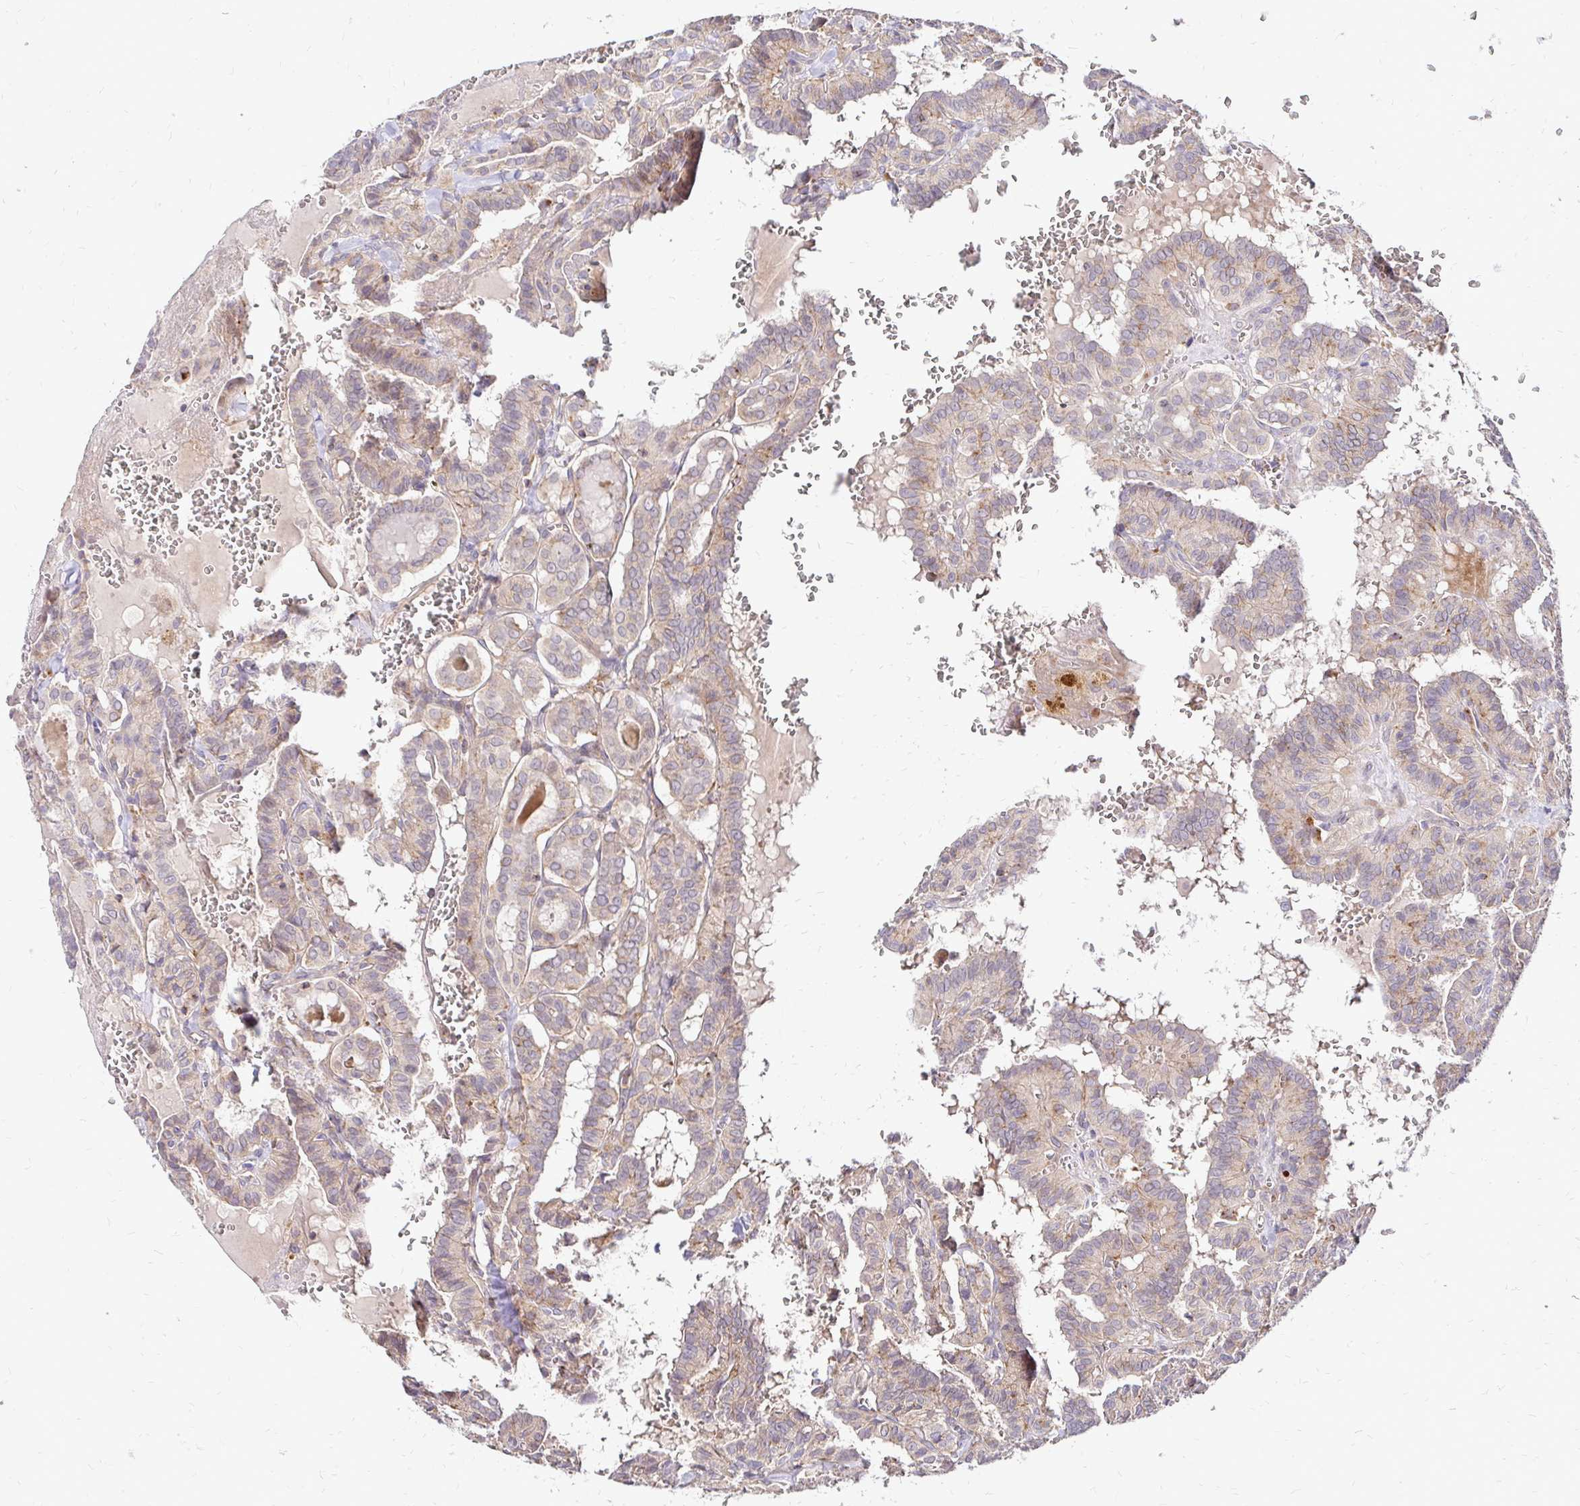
{"staining": {"intensity": "weak", "quantity": "<25%", "location": "cytoplasmic/membranous"}, "tissue": "thyroid cancer", "cell_type": "Tumor cells", "image_type": "cancer", "snomed": [{"axis": "morphology", "description": "Papillary adenocarcinoma, NOS"}, {"axis": "topography", "description": "Thyroid gland"}], "caption": "Histopathology image shows no significant protein expression in tumor cells of thyroid cancer. Brightfield microscopy of IHC stained with DAB (3,3'-diaminobenzidine) (brown) and hematoxylin (blue), captured at high magnification.", "gene": "IDUA", "patient": {"sex": "female", "age": 21}}